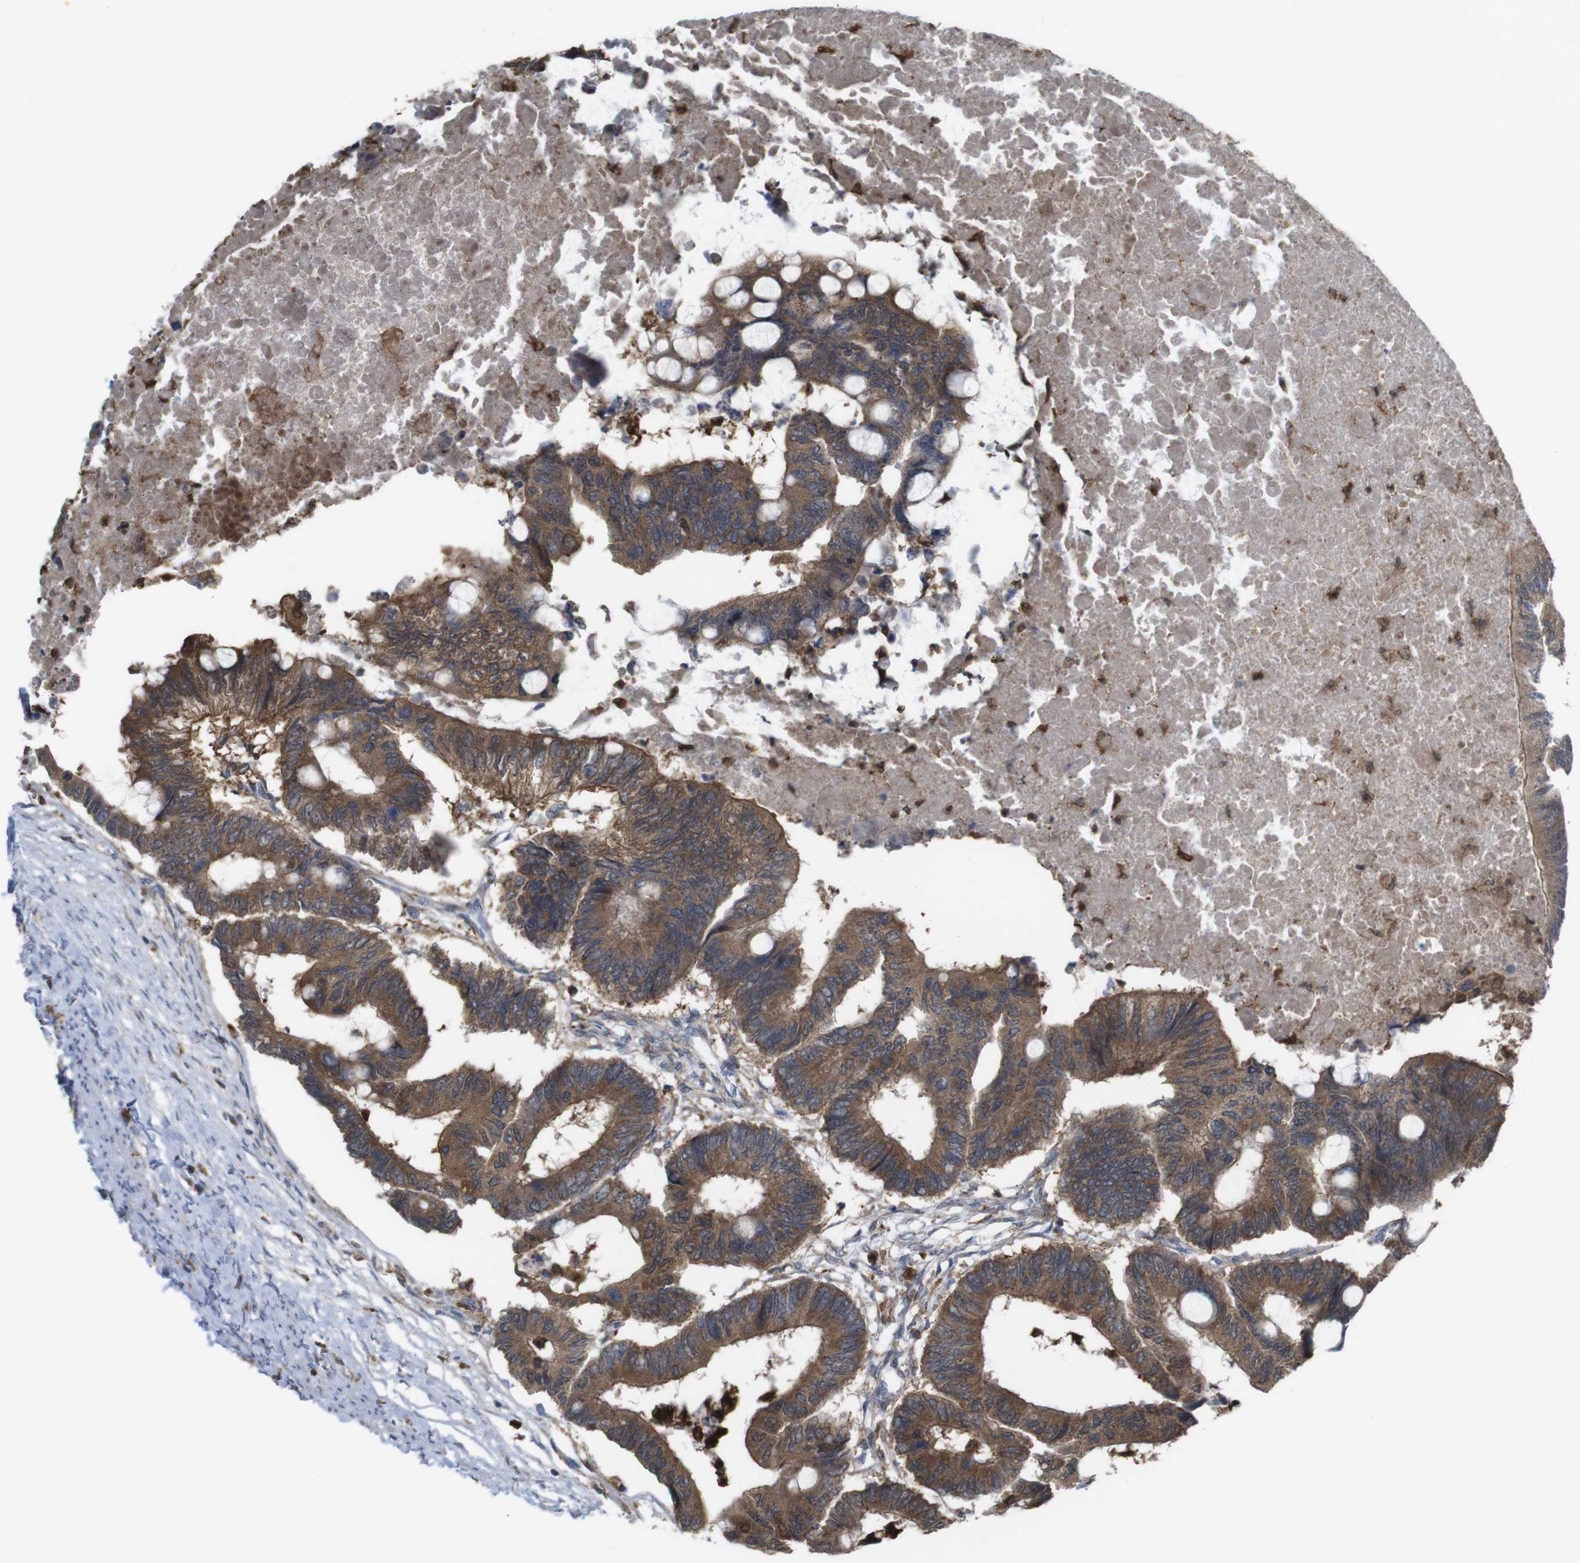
{"staining": {"intensity": "moderate", "quantity": ">75%", "location": "cytoplasmic/membranous"}, "tissue": "colorectal cancer", "cell_type": "Tumor cells", "image_type": "cancer", "snomed": [{"axis": "morphology", "description": "Normal tissue, NOS"}, {"axis": "morphology", "description": "Adenocarcinoma, NOS"}, {"axis": "topography", "description": "Rectum"}, {"axis": "topography", "description": "Peripheral nerve tissue"}], "caption": "Colorectal adenocarcinoma stained for a protein displays moderate cytoplasmic/membranous positivity in tumor cells. The staining was performed using DAB (3,3'-diaminobenzidine), with brown indicating positive protein expression. Nuclei are stained blue with hematoxylin.", "gene": "PRKCD", "patient": {"sex": "male", "age": 92}}